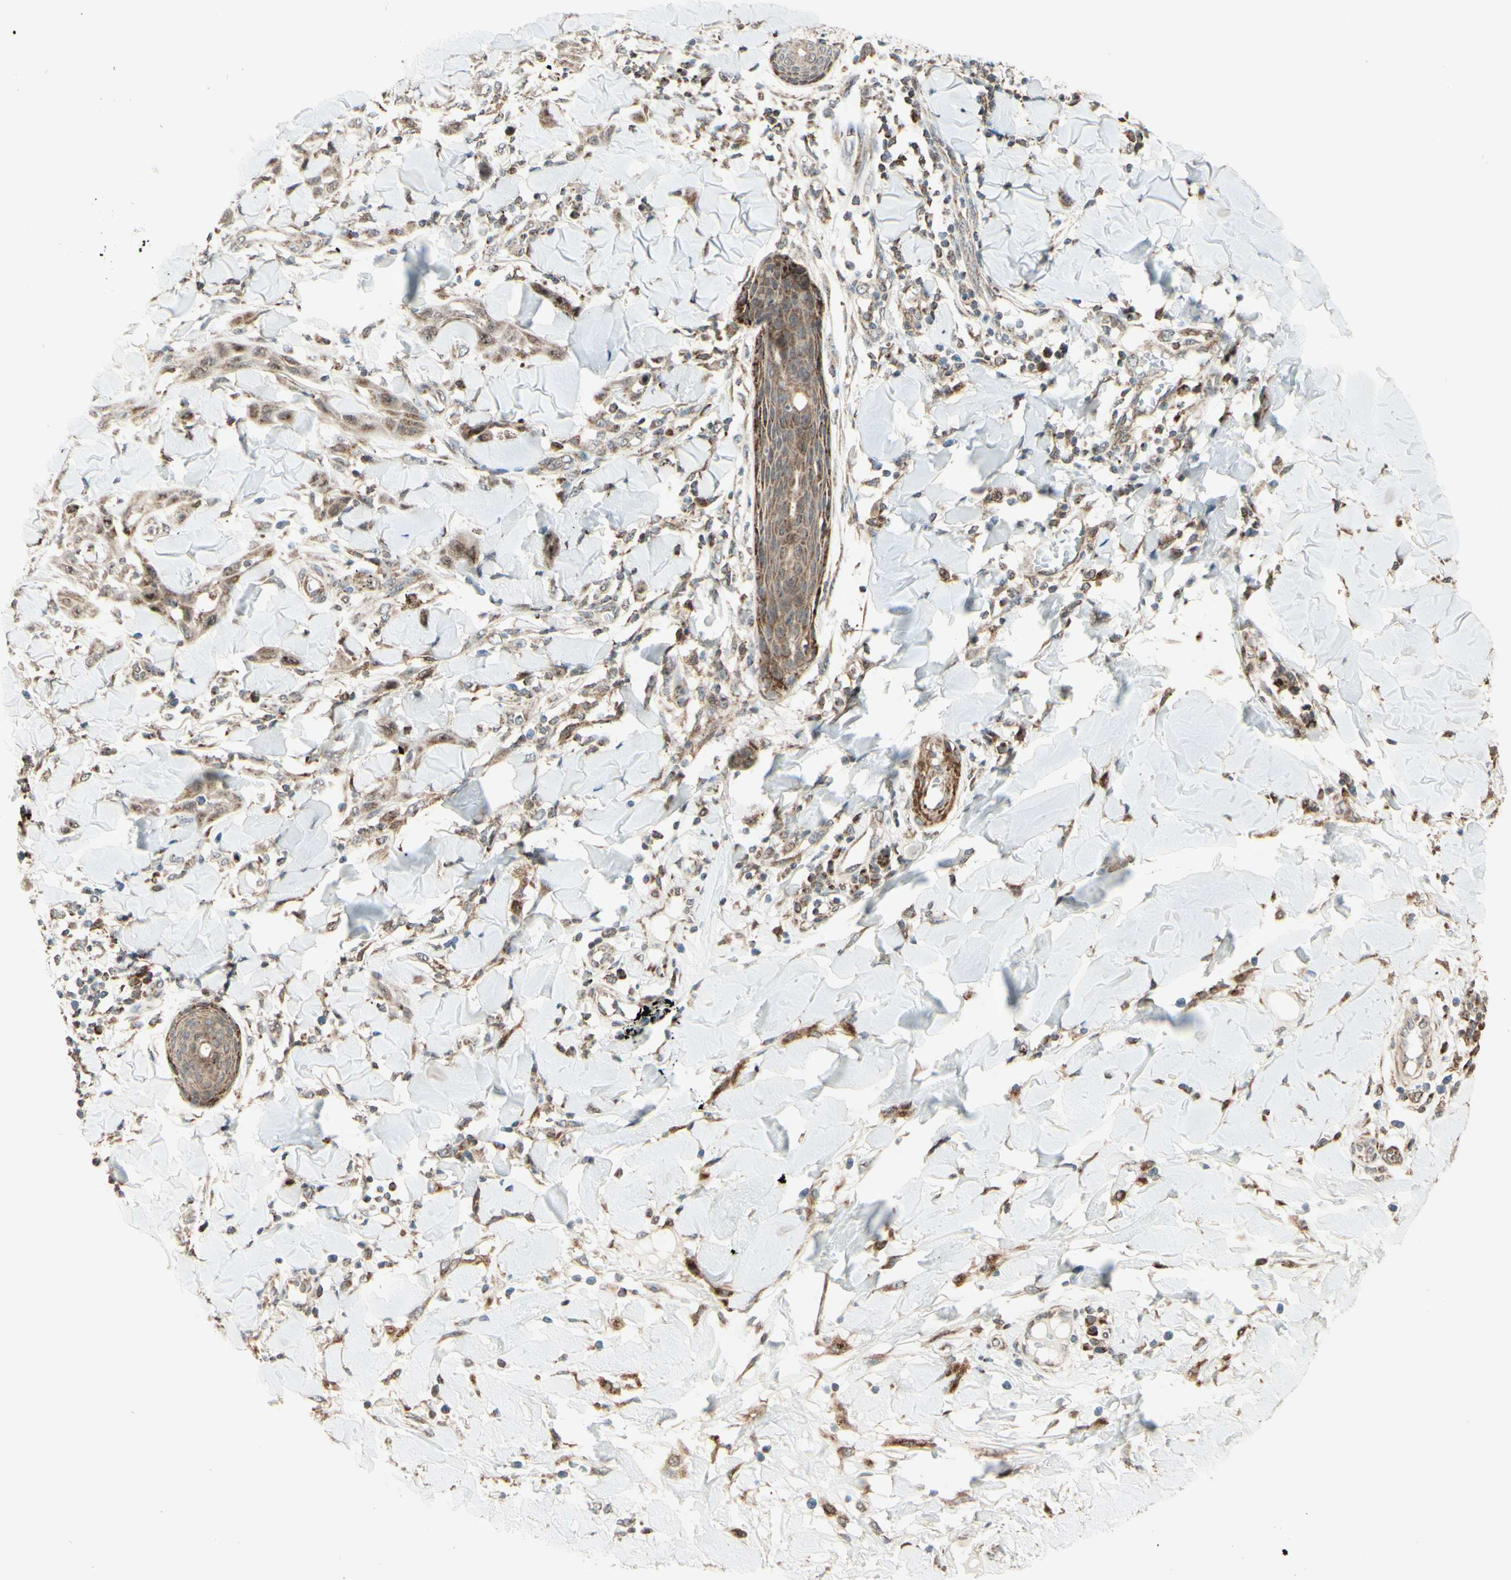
{"staining": {"intensity": "moderate", "quantity": ">75%", "location": "cytoplasmic/membranous"}, "tissue": "skin cancer", "cell_type": "Tumor cells", "image_type": "cancer", "snomed": [{"axis": "morphology", "description": "Squamous cell carcinoma, NOS"}, {"axis": "topography", "description": "Skin"}], "caption": "Squamous cell carcinoma (skin) stained with IHC shows moderate cytoplasmic/membranous positivity in about >75% of tumor cells.", "gene": "DHRS3", "patient": {"sex": "male", "age": 24}}